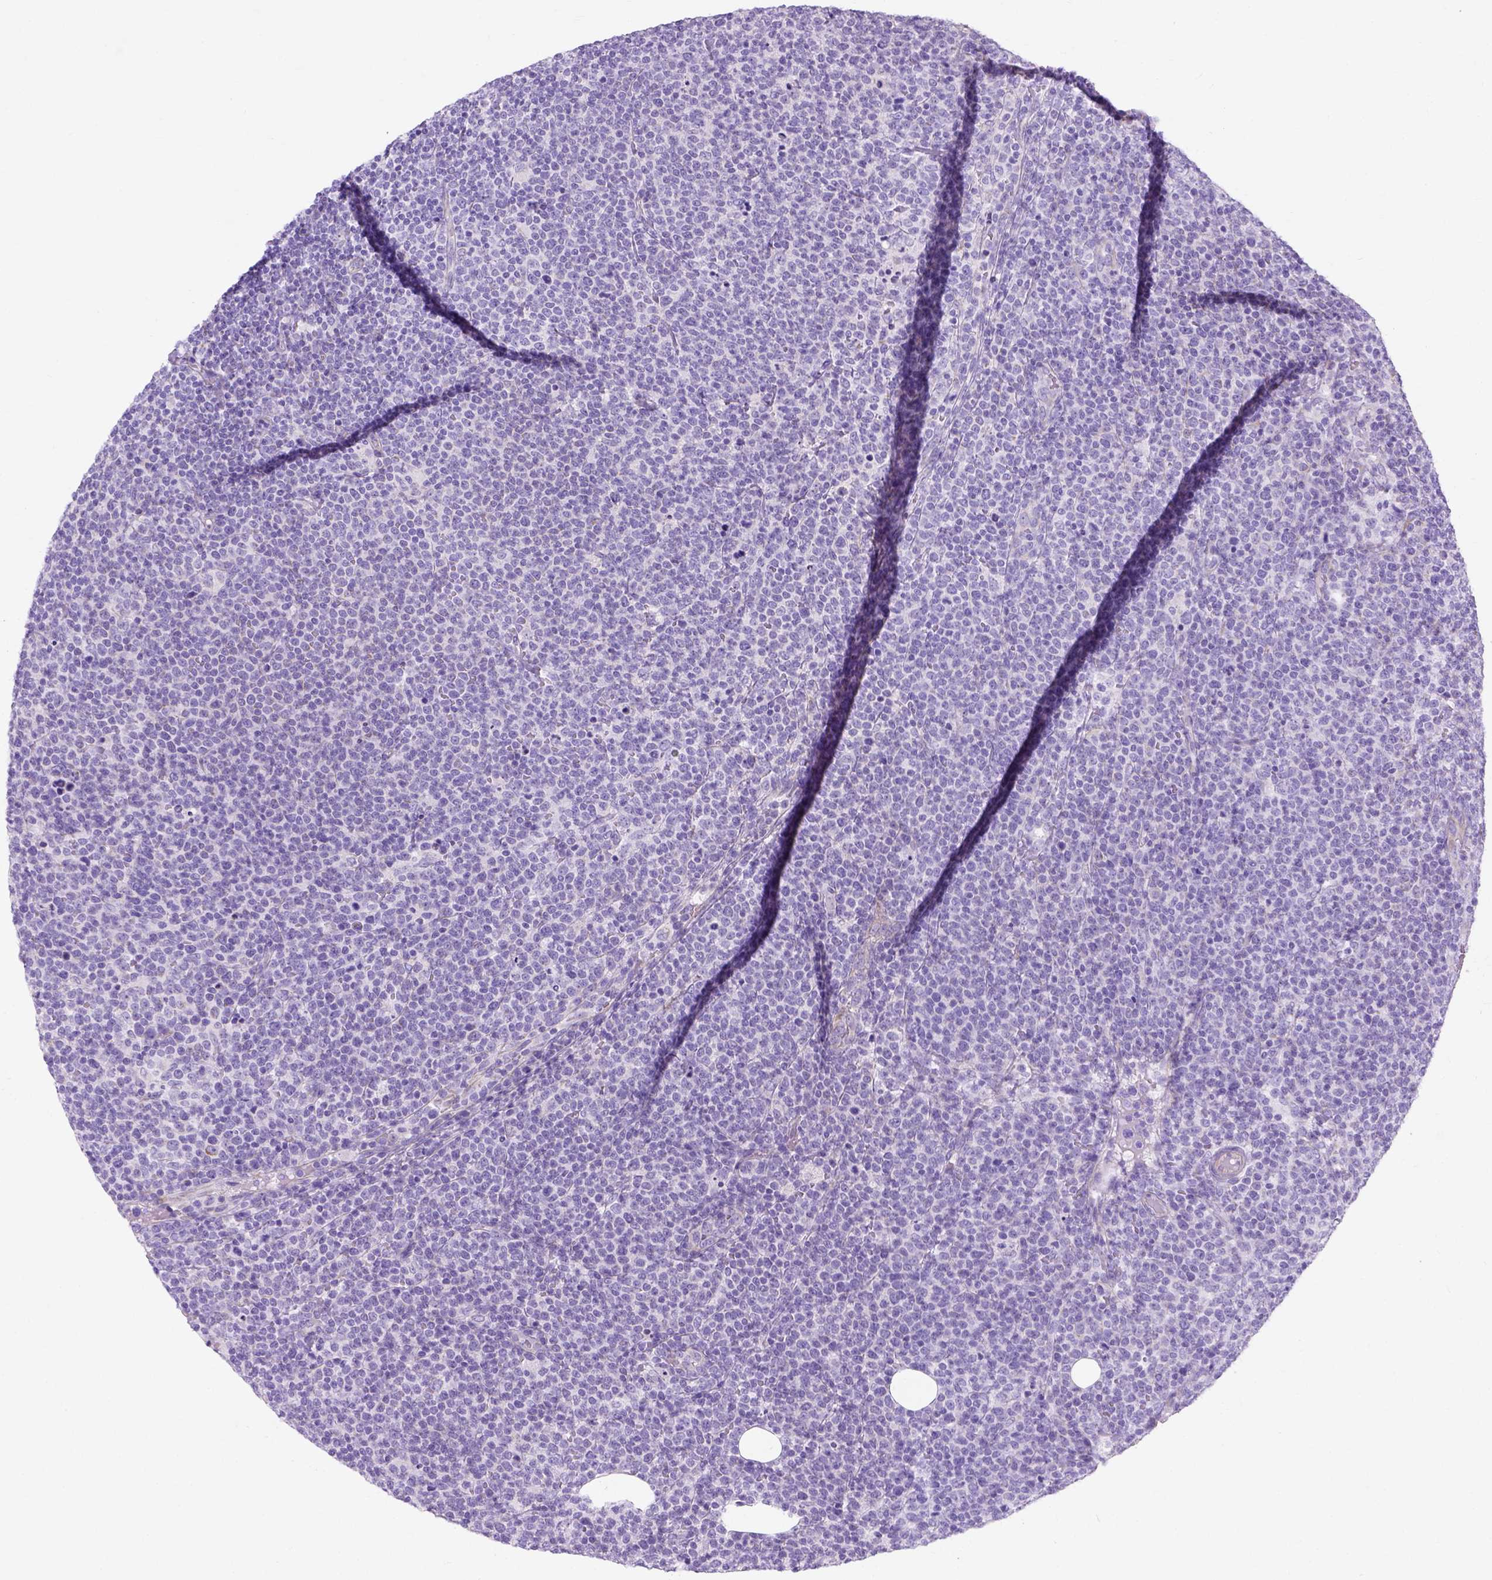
{"staining": {"intensity": "negative", "quantity": "none", "location": "none"}, "tissue": "lymphoma", "cell_type": "Tumor cells", "image_type": "cancer", "snomed": [{"axis": "morphology", "description": "Malignant lymphoma, non-Hodgkin's type, High grade"}, {"axis": "topography", "description": "Lymph node"}], "caption": "Protein analysis of lymphoma reveals no significant expression in tumor cells. (DAB (3,3'-diaminobenzidine) immunohistochemistry (IHC) visualized using brightfield microscopy, high magnification).", "gene": "MYH15", "patient": {"sex": "male", "age": 61}}